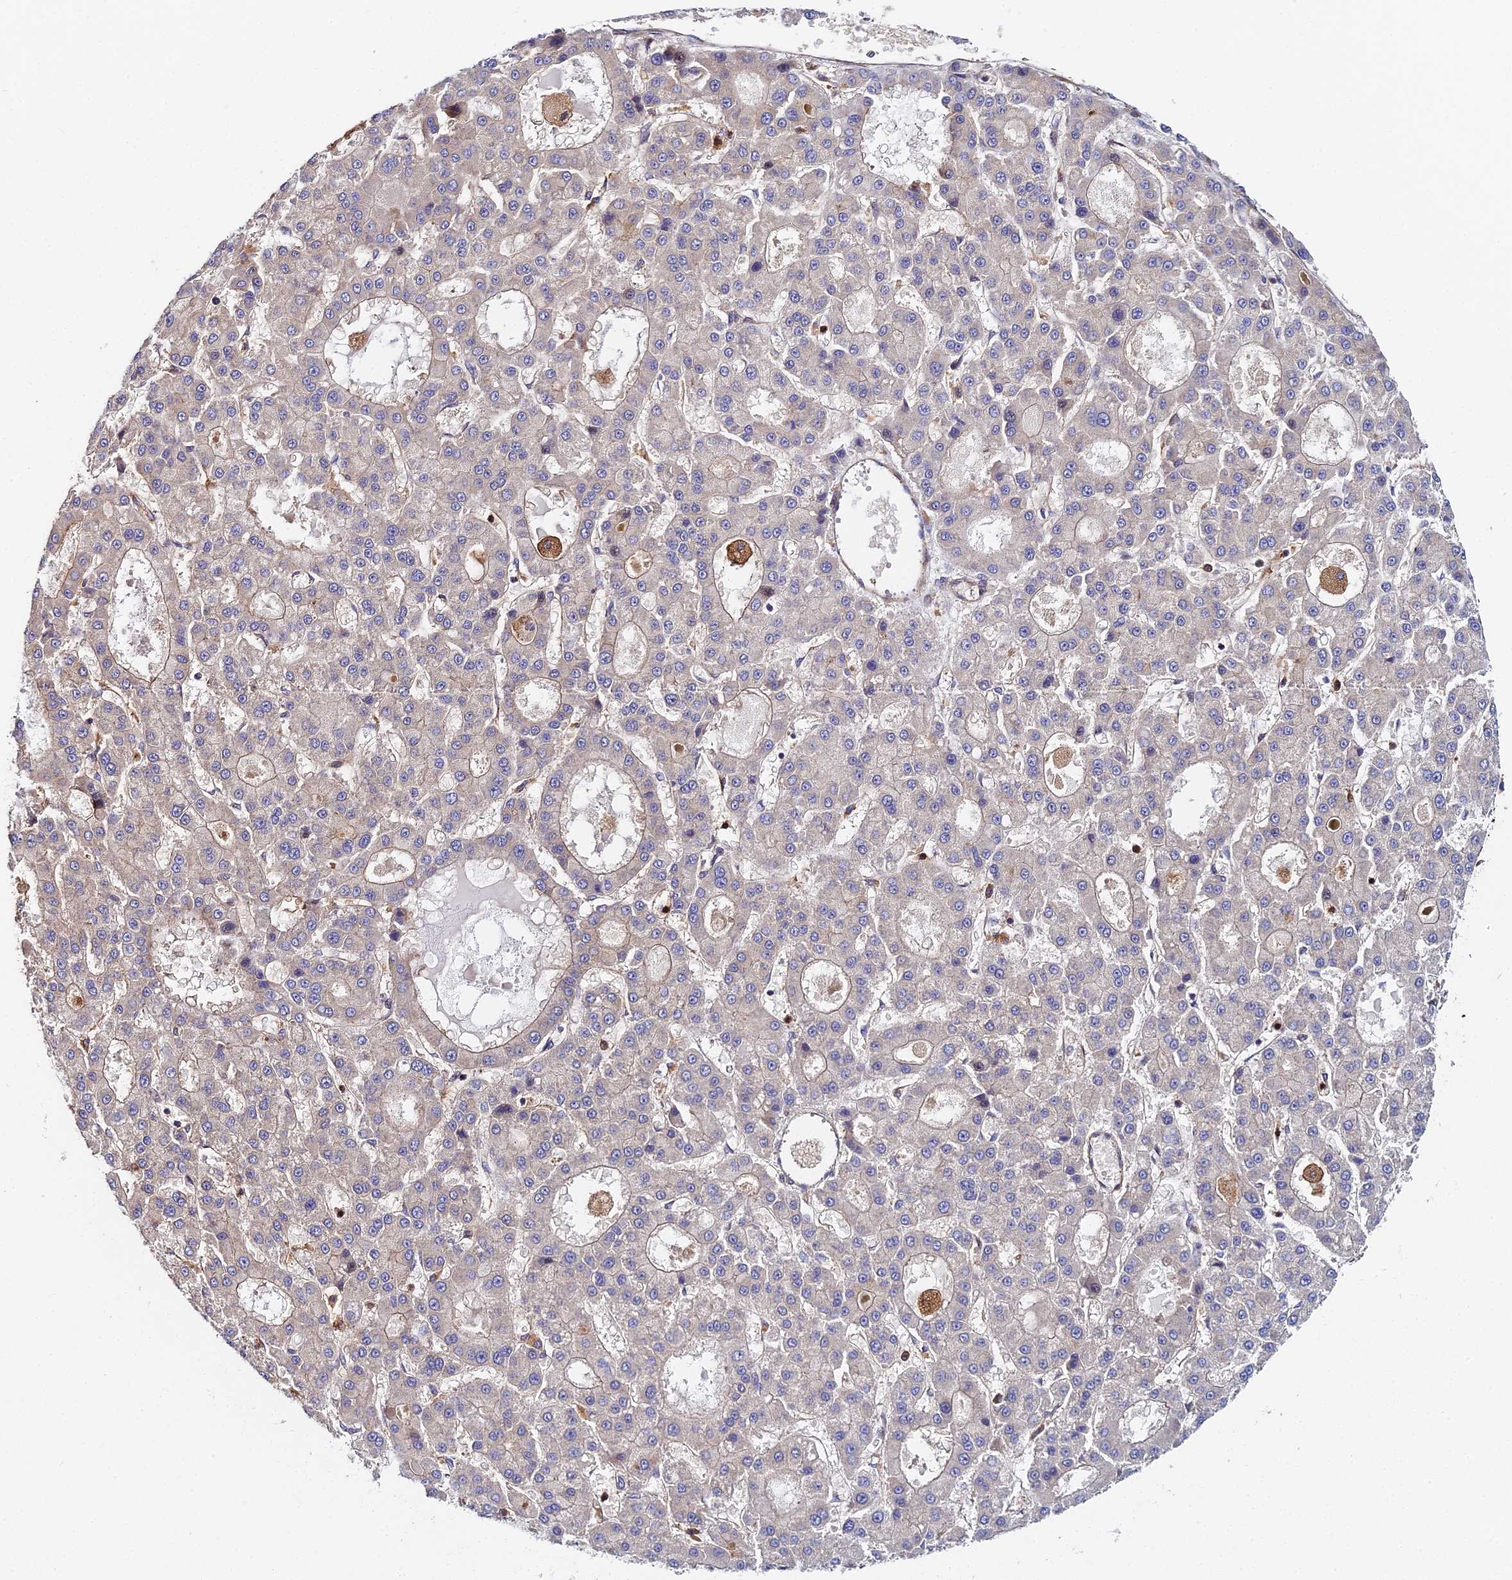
{"staining": {"intensity": "negative", "quantity": "none", "location": "none"}, "tissue": "liver cancer", "cell_type": "Tumor cells", "image_type": "cancer", "snomed": [{"axis": "morphology", "description": "Carcinoma, Hepatocellular, NOS"}, {"axis": "topography", "description": "Liver"}], "caption": "IHC of liver cancer demonstrates no expression in tumor cells.", "gene": "GNG5B", "patient": {"sex": "male", "age": 70}}